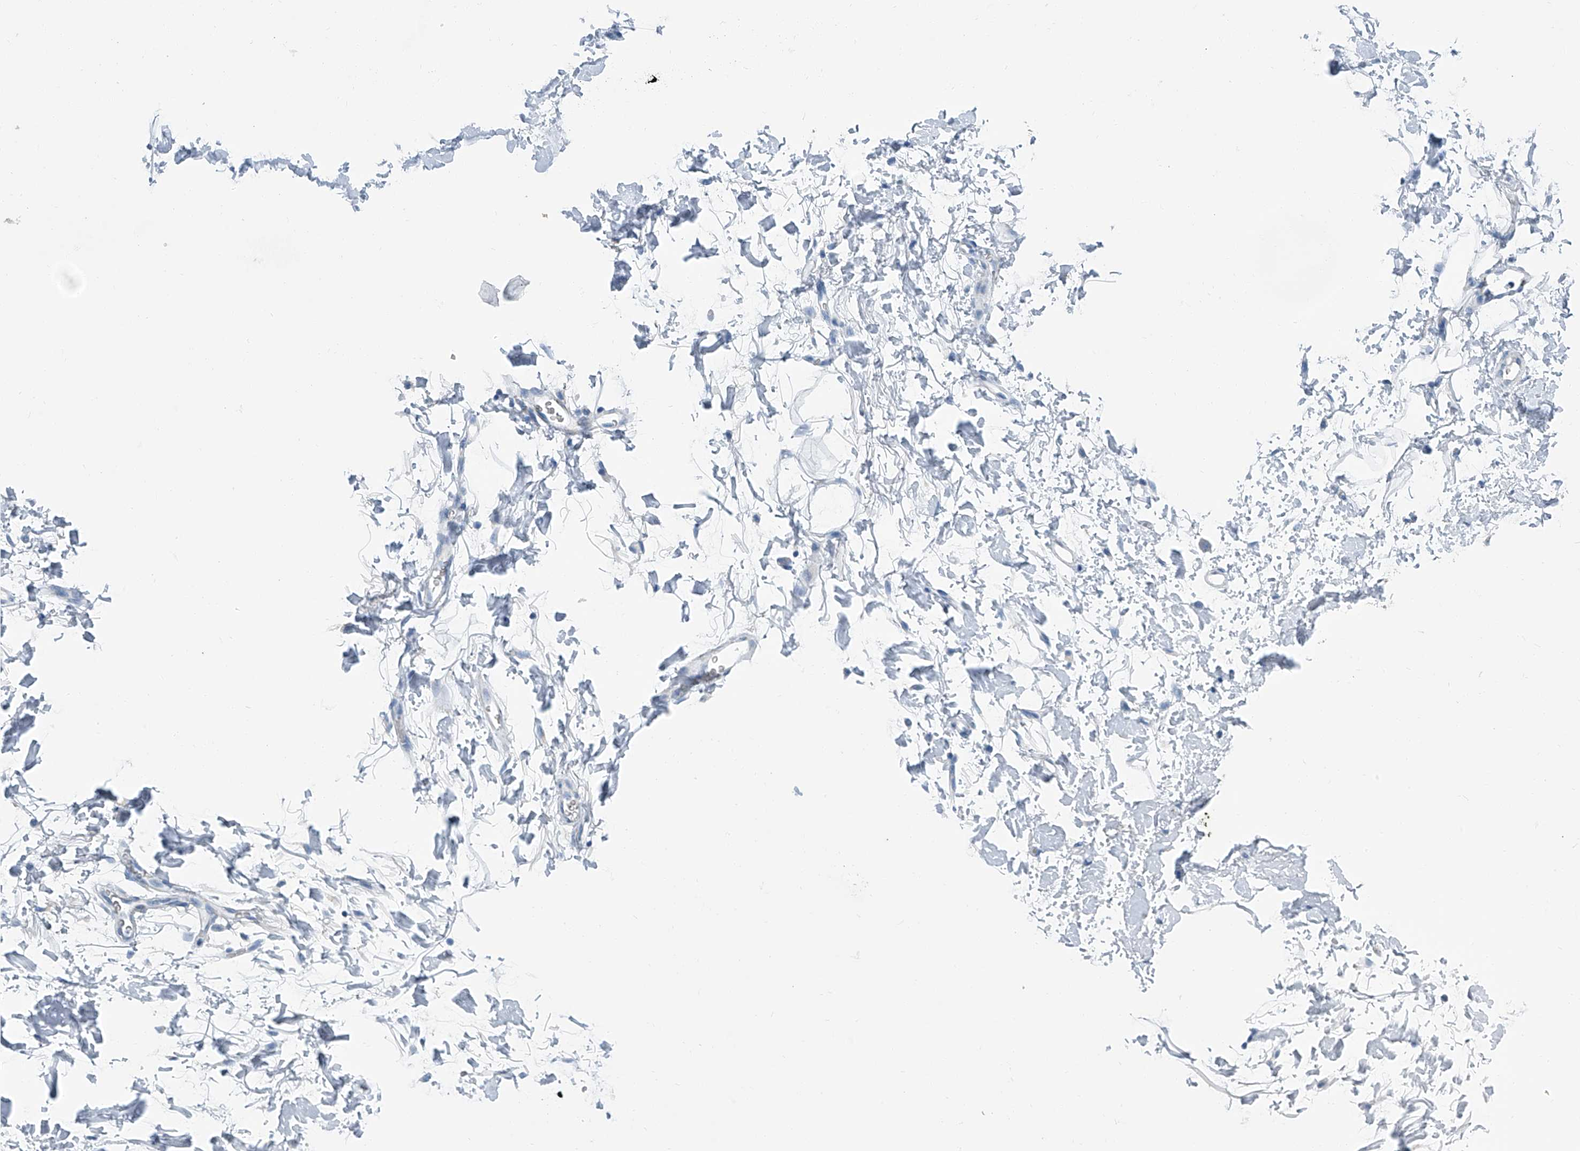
{"staining": {"intensity": "negative", "quantity": "none", "location": "none"}, "tissue": "adipose tissue", "cell_type": "Adipocytes", "image_type": "normal", "snomed": [{"axis": "morphology", "description": "Normal tissue, NOS"}, {"axis": "morphology", "description": "Adenocarcinoma, NOS"}, {"axis": "topography", "description": "Pancreas"}, {"axis": "topography", "description": "Peripheral nerve tissue"}], "caption": "Adipose tissue was stained to show a protein in brown. There is no significant expression in adipocytes. (IHC, brightfield microscopy, high magnification).", "gene": "MT", "patient": {"sex": "male", "age": 59}}